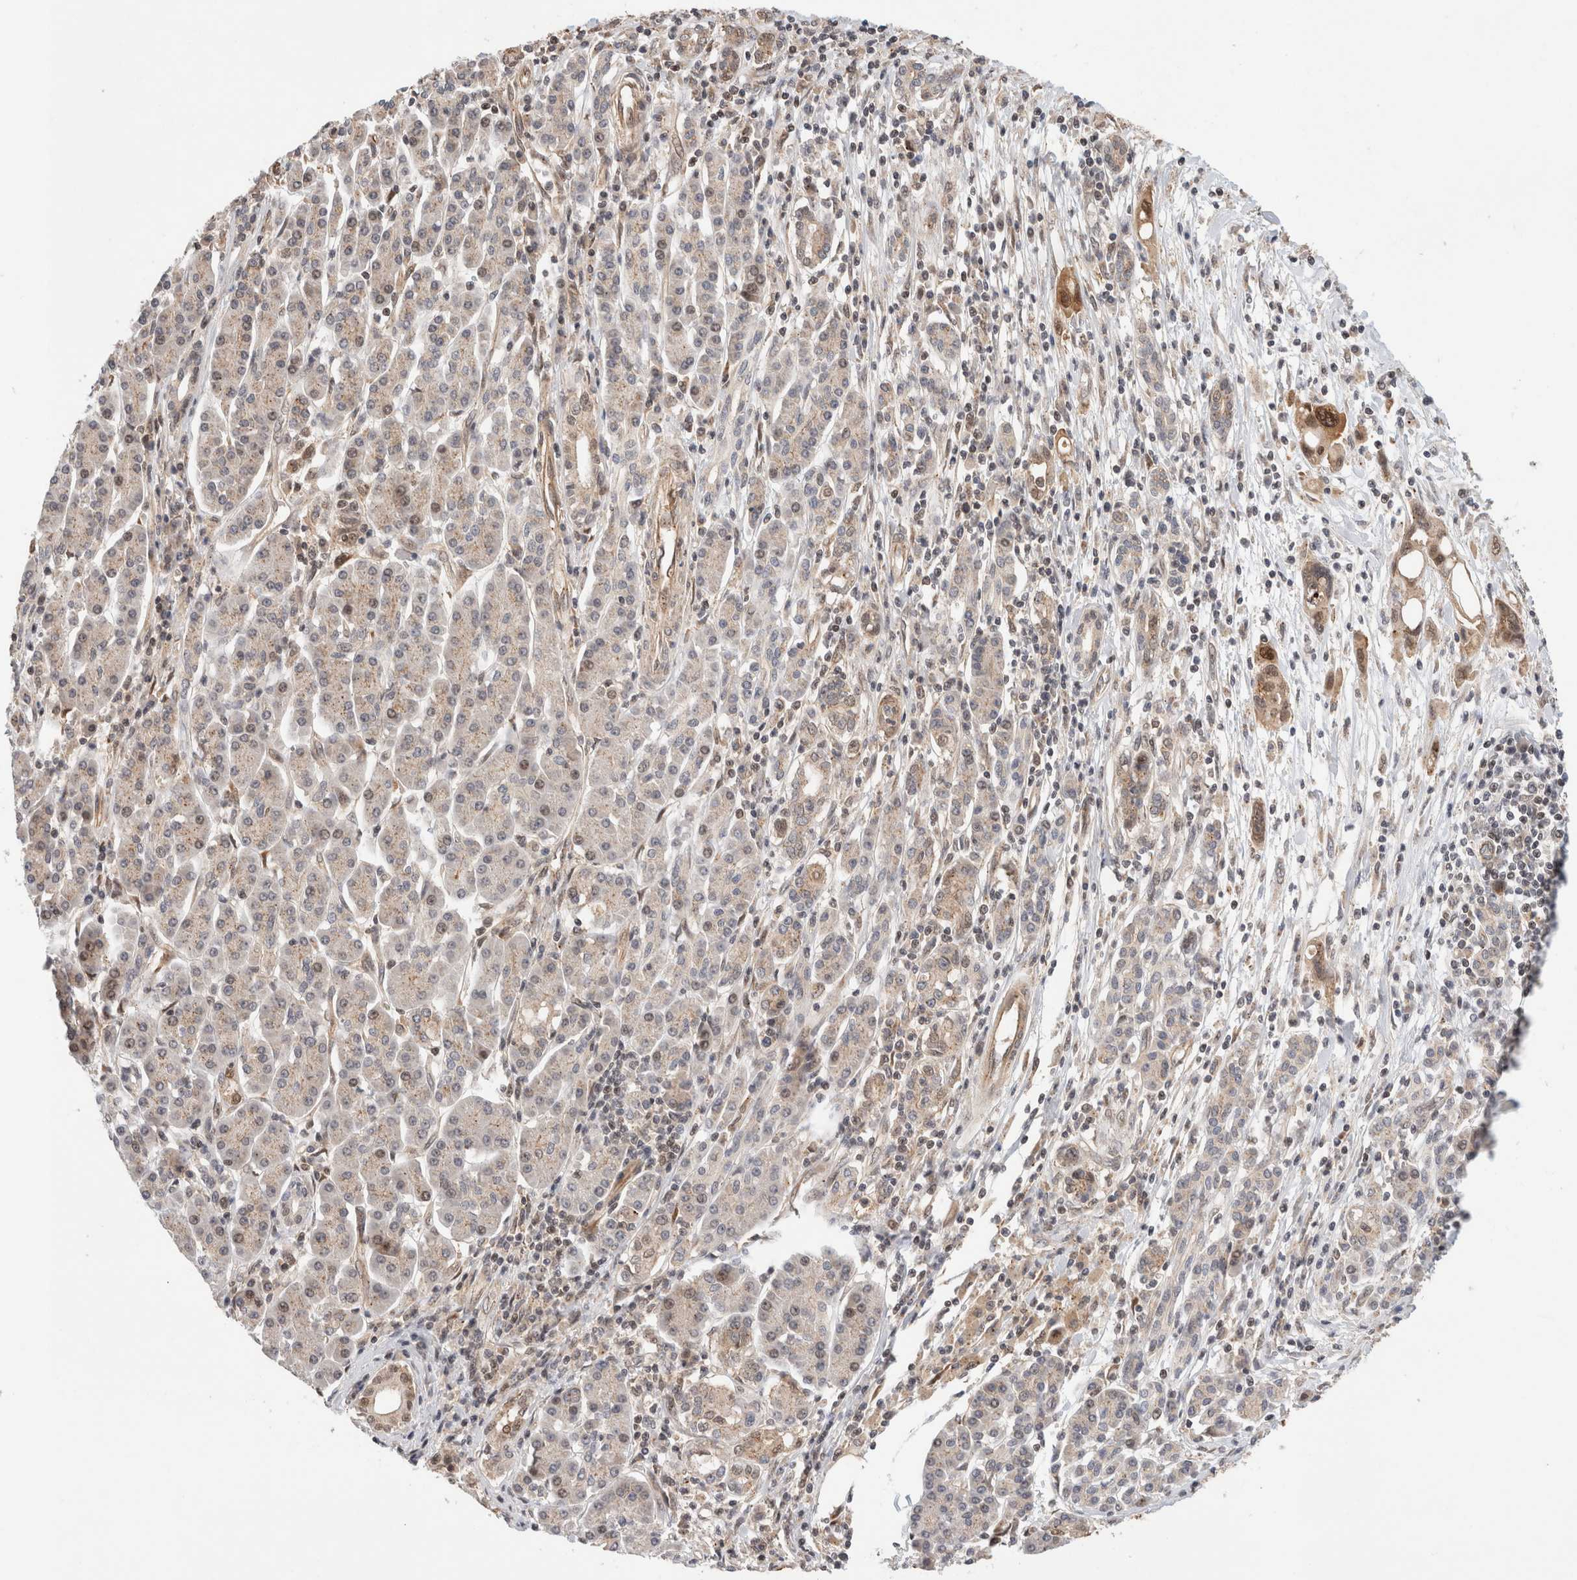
{"staining": {"intensity": "moderate", "quantity": ">75%", "location": "cytoplasmic/membranous,nuclear"}, "tissue": "pancreatic cancer", "cell_type": "Tumor cells", "image_type": "cancer", "snomed": [{"axis": "morphology", "description": "Adenocarcinoma, NOS"}, {"axis": "topography", "description": "Pancreas"}], "caption": "Tumor cells show moderate cytoplasmic/membranous and nuclear expression in approximately >75% of cells in pancreatic cancer. (Brightfield microscopy of DAB IHC at high magnification).", "gene": "OTUD6B", "patient": {"sex": "female", "age": 57}}